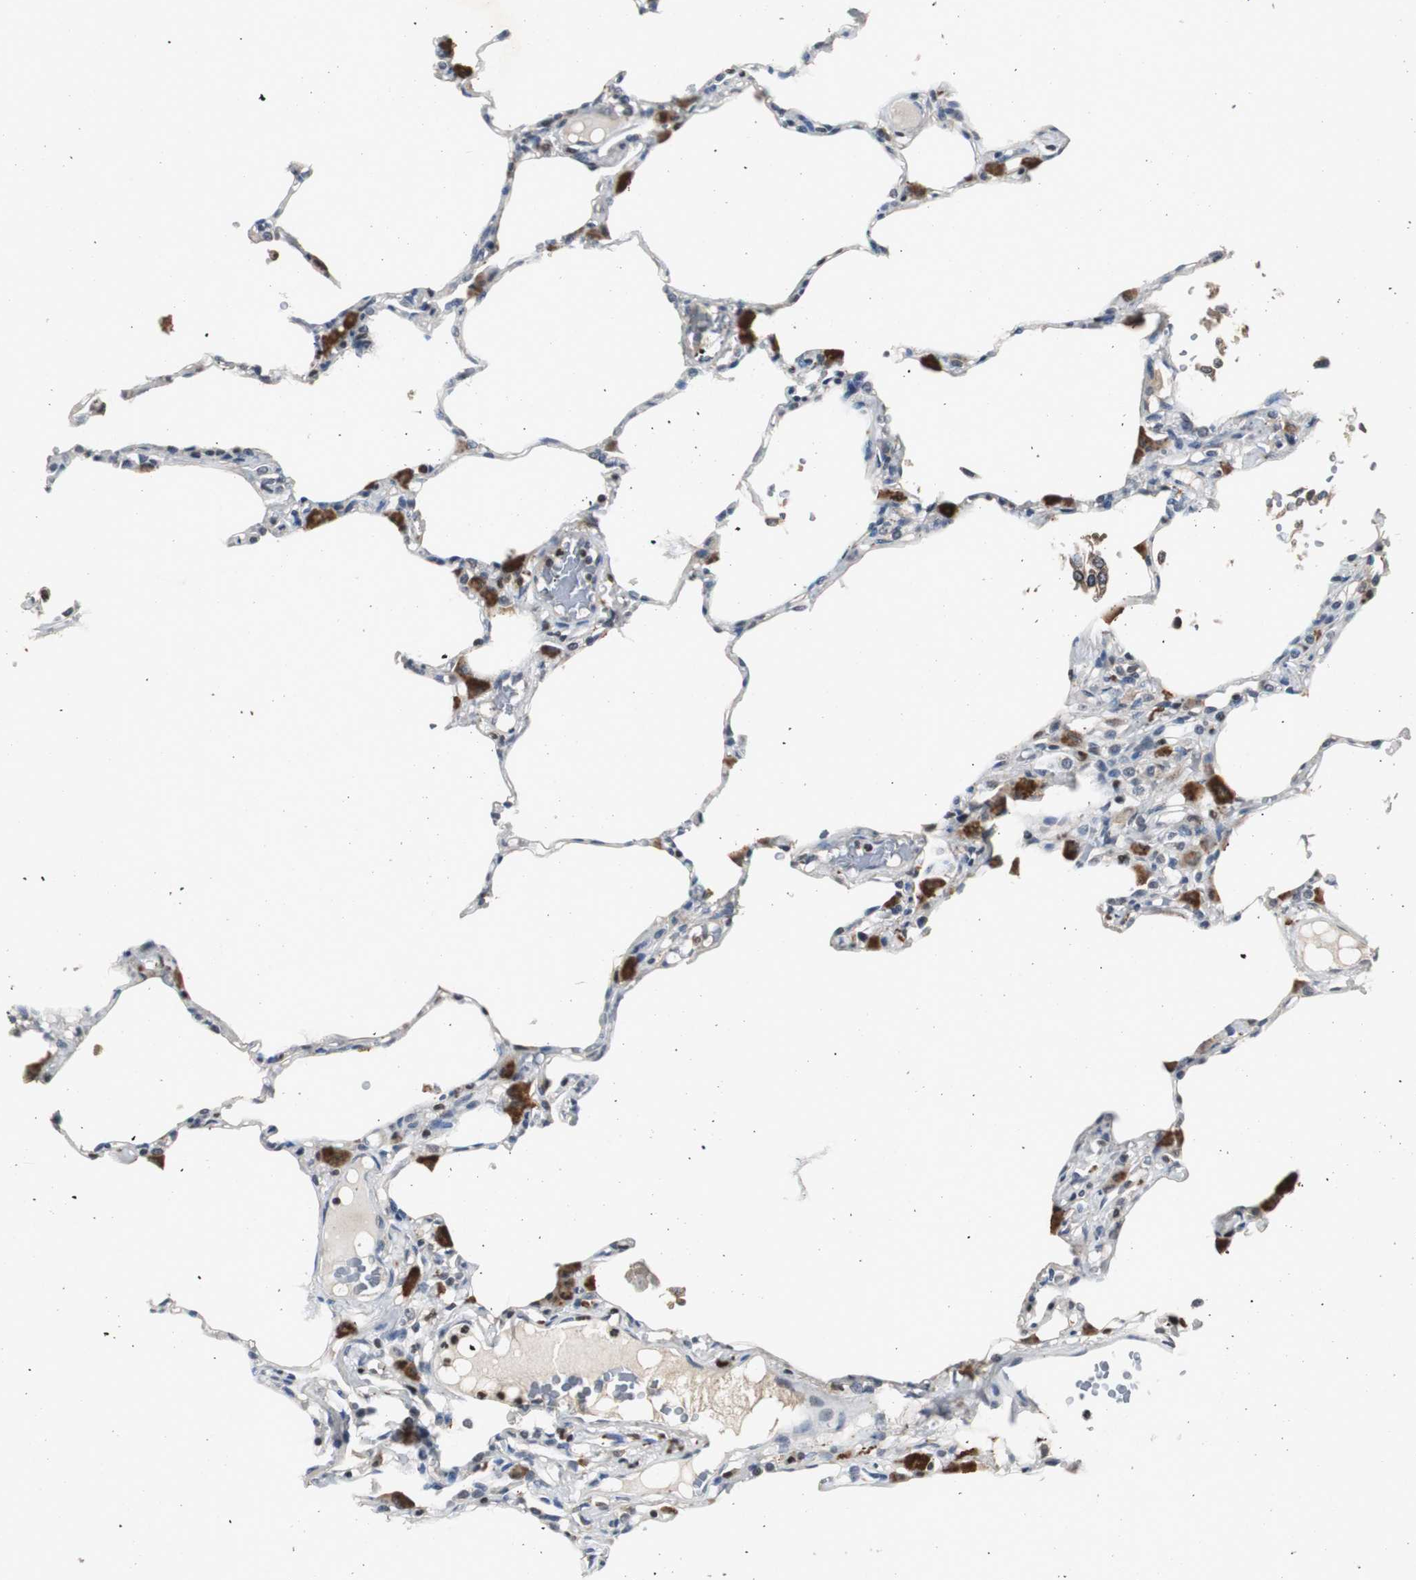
{"staining": {"intensity": "moderate", "quantity": "<25%", "location": "nuclear"}, "tissue": "lung", "cell_type": "Alveolar cells", "image_type": "normal", "snomed": [{"axis": "morphology", "description": "Normal tissue, NOS"}, {"axis": "topography", "description": "Lung"}], "caption": "Immunohistochemical staining of normal human lung shows moderate nuclear protein positivity in approximately <25% of alveolar cells. (DAB IHC, brown staining for protein, blue staining for nuclei).", "gene": "FEN1", "patient": {"sex": "female", "age": 49}}